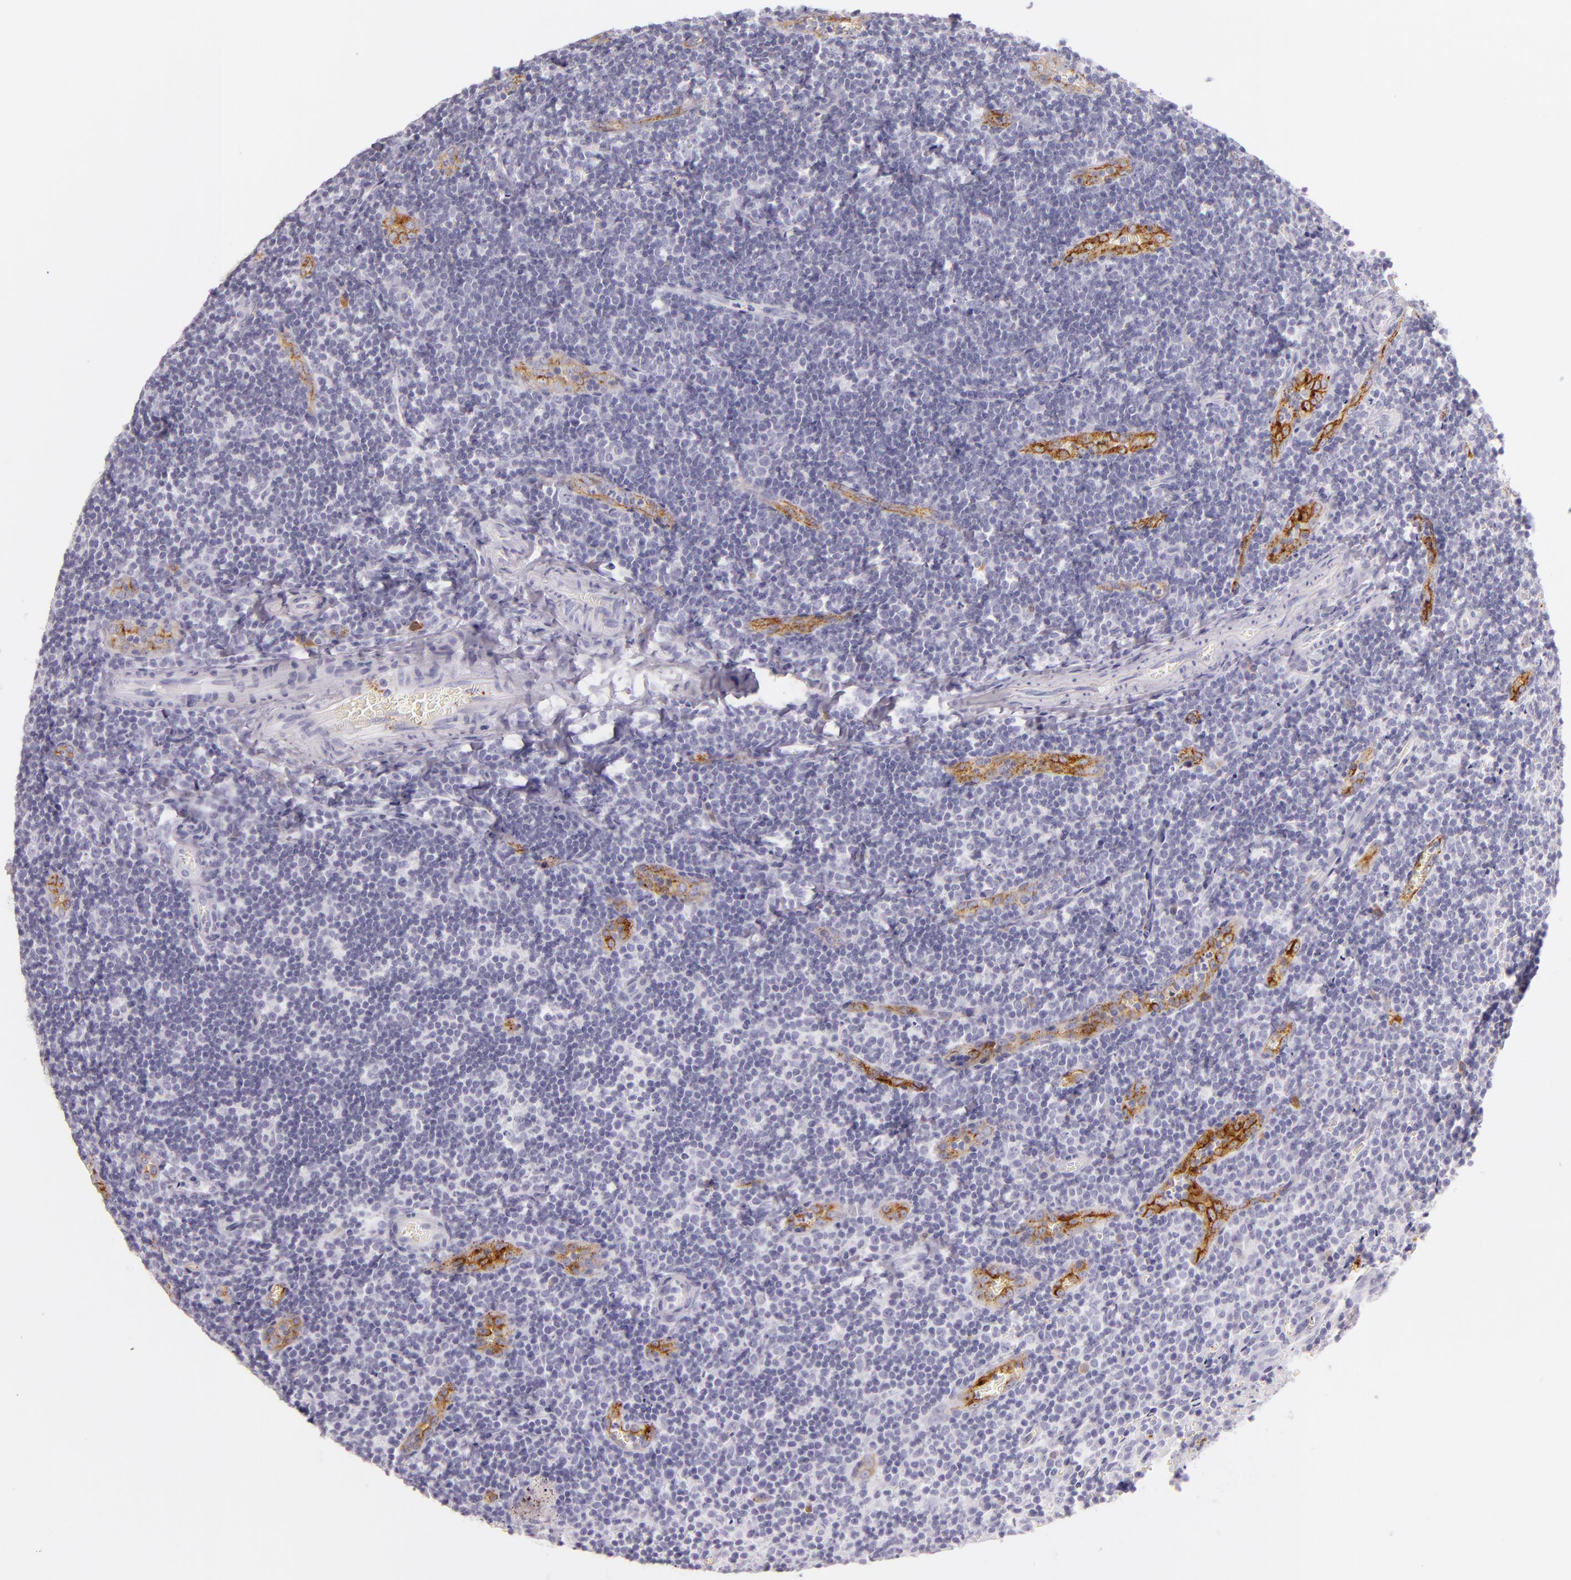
{"staining": {"intensity": "negative", "quantity": "none", "location": "none"}, "tissue": "tonsil", "cell_type": "Germinal center cells", "image_type": "normal", "snomed": [{"axis": "morphology", "description": "Normal tissue, NOS"}, {"axis": "topography", "description": "Tonsil"}], "caption": "DAB immunohistochemical staining of unremarkable tonsil shows no significant positivity in germinal center cells.", "gene": "SELP", "patient": {"sex": "male", "age": 20}}